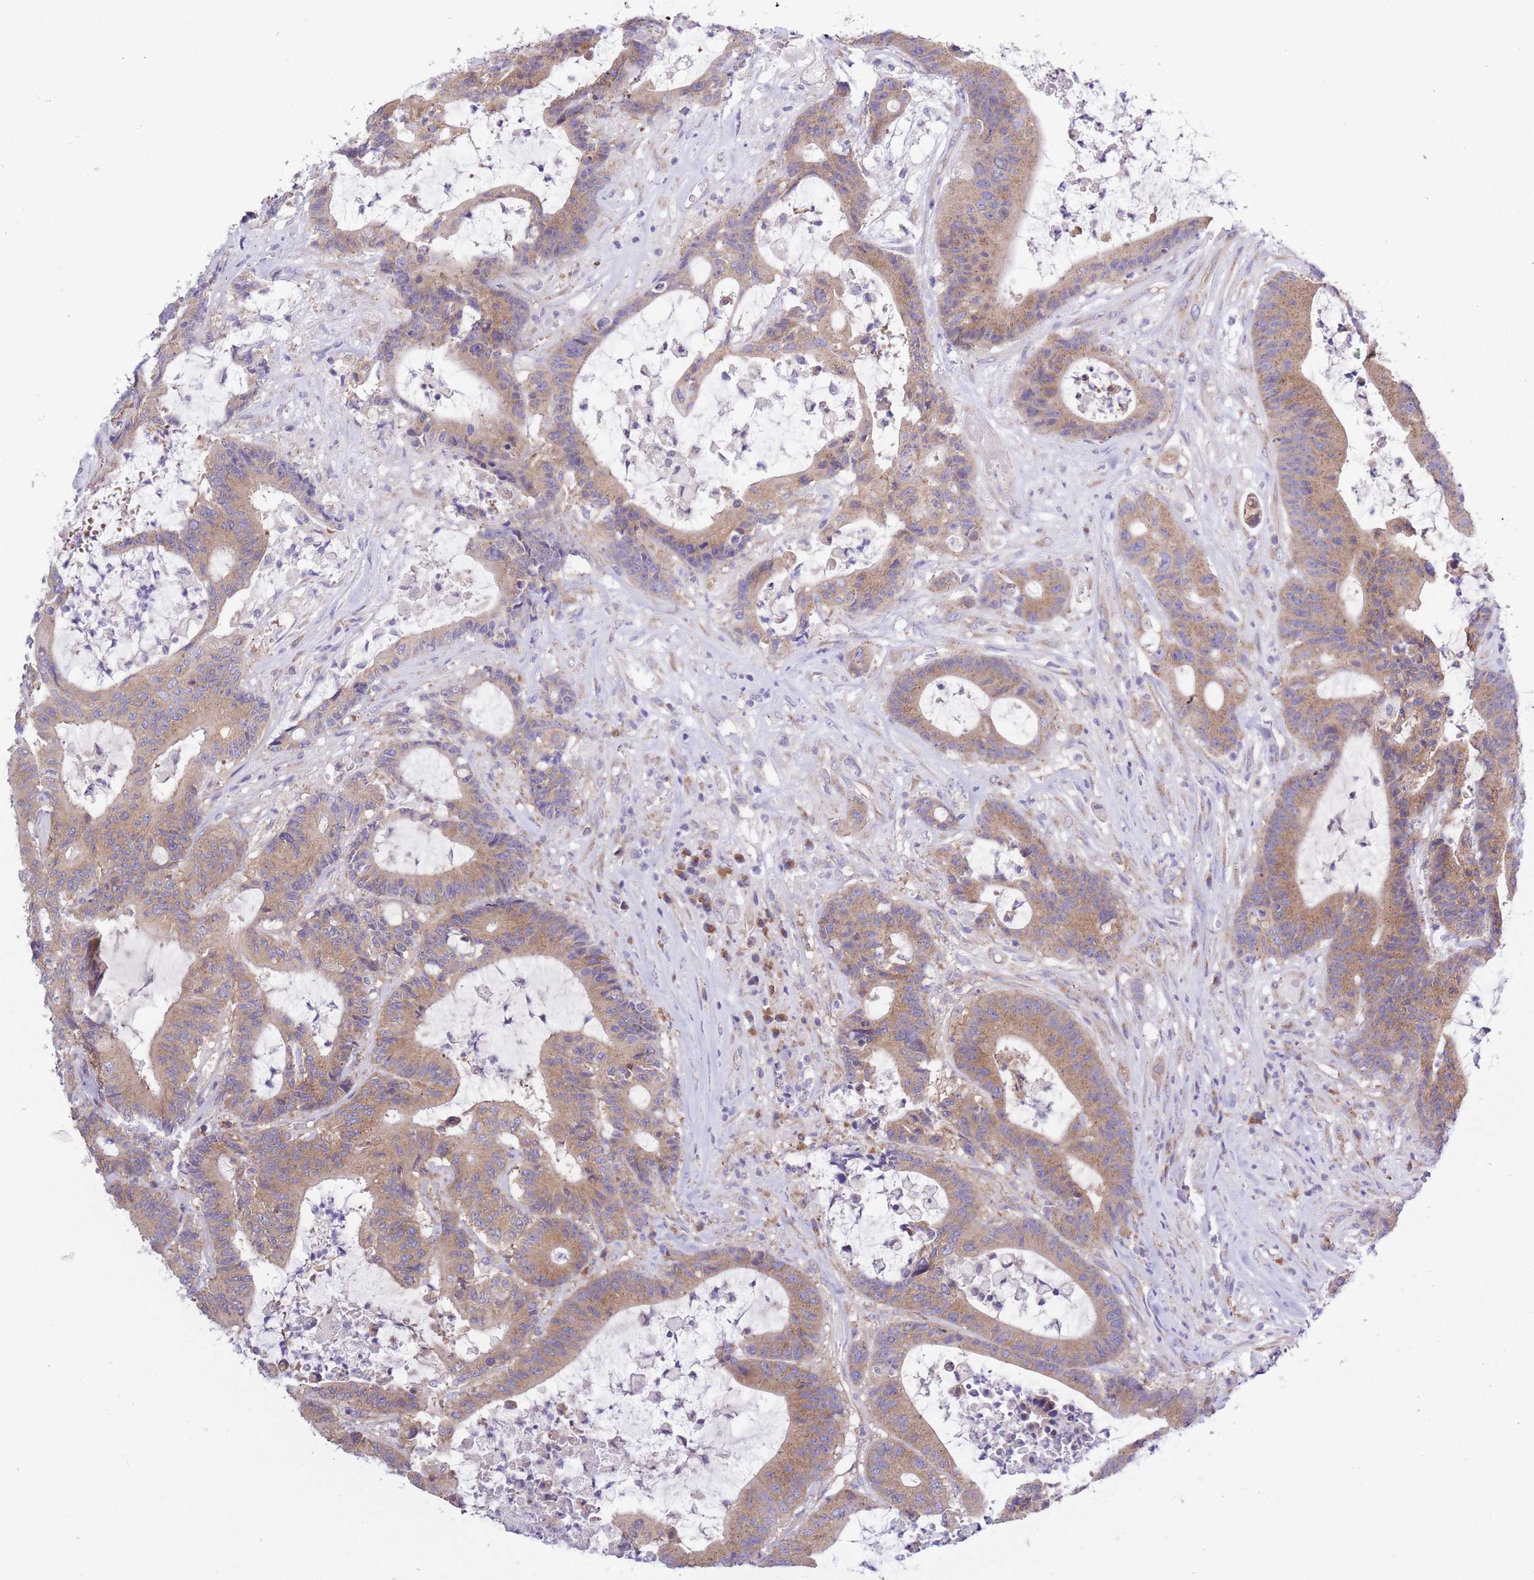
{"staining": {"intensity": "moderate", "quantity": ">75%", "location": "cytoplasmic/membranous"}, "tissue": "colorectal cancer", "cell_type": "Tumor cells", "image_type": "cancer", "snomed": [{"axis": "morphology", "description": "Adenocarcinoma, NOS"}, {"axis": "topography", "description": "Colon"}], "caption": "Protein analysis of adenocarcinoma (colorectal) tissue exhibits moderate cytoplasmic/membranous positivity in about >75% of tumor cells. The staining is performed using DAB (3,3'-diaminobenzidine) brown chromogen to label protein expression. The nuclei are counter-stained blue using hematoxylin.", "gene": "COPG2", "patient": {"sex": "female", "age": 84}}